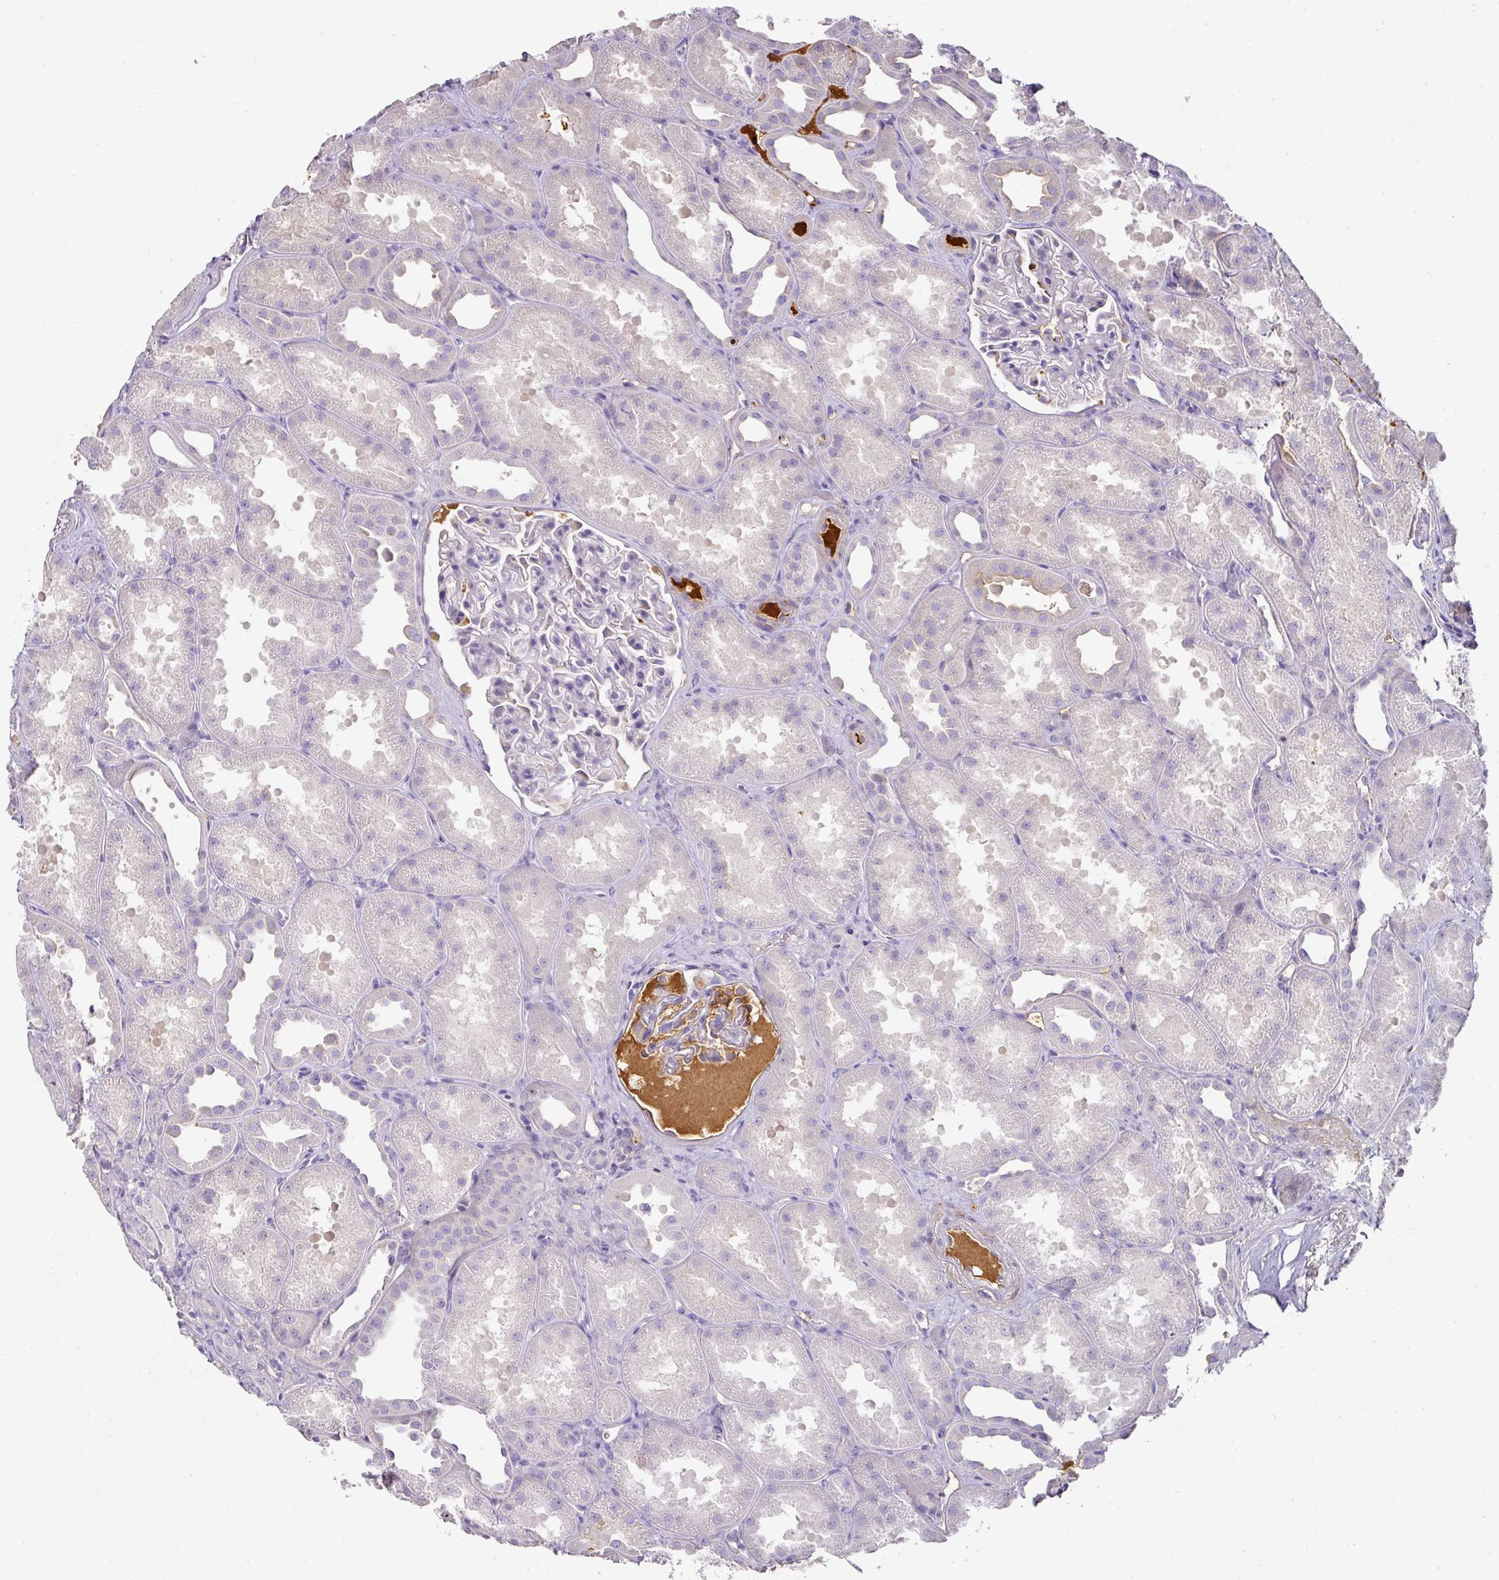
{"staining": {"intensity": "negative", "quantity": "none", "location": "none"}, "tissue": "kidney", "cell_type": "Cells in glomeruli", "image_type": "normal", "snomed": [{"axis": "morphology", "description": "Normal tissue, NOS"}, {"axis": "topography", "description": "Kidney"}], "caption": "This is a histopathology image of immunohistochemistry staining of normal kidney, which shows no staining in cells in glomeruli.", "gene": "CCZ1B", "patient": {"sex": "male", "age": 61}}